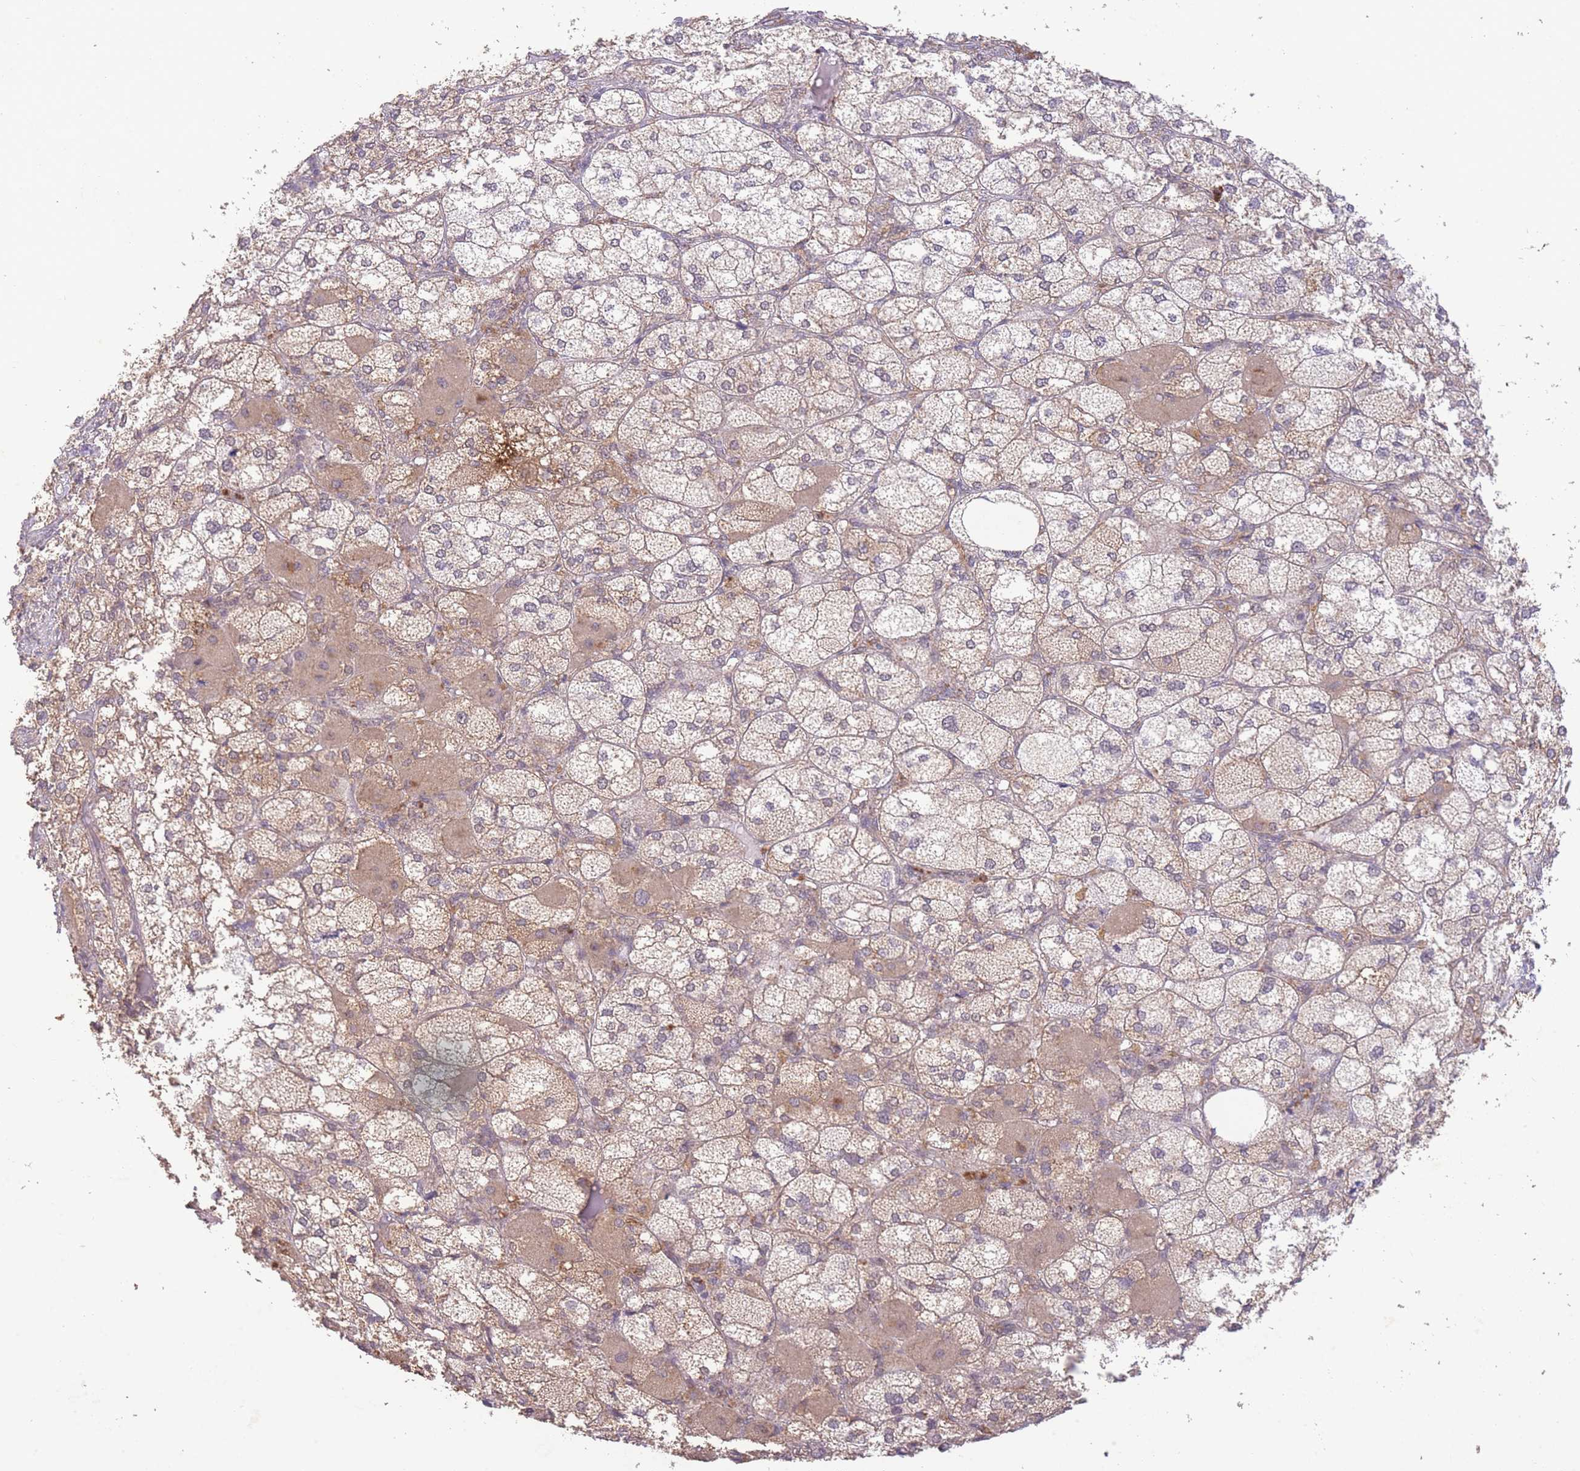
{"staining": {"intensity": "moderate", "quantity": "25%-75%", "location": "cytoplasmic/membranous"}, "tissue": "adrenal gland", "cell_type": "Glandular cells", "image_type": "normal", "snomed": [{"axis": "morphology", "description": "Normal tissue, NOS"}, {"axis": "topography", "description": "Adrenal gland"}], "caption": "Unremarkable adrenal gland reveals moderate cytoplasmic/membranous expression in approximately 25%-75% of glandular cells, visualized by immunohistochemistry.", "gene": "RNF144B", "patient": {"sex": "female", "age": 61}}